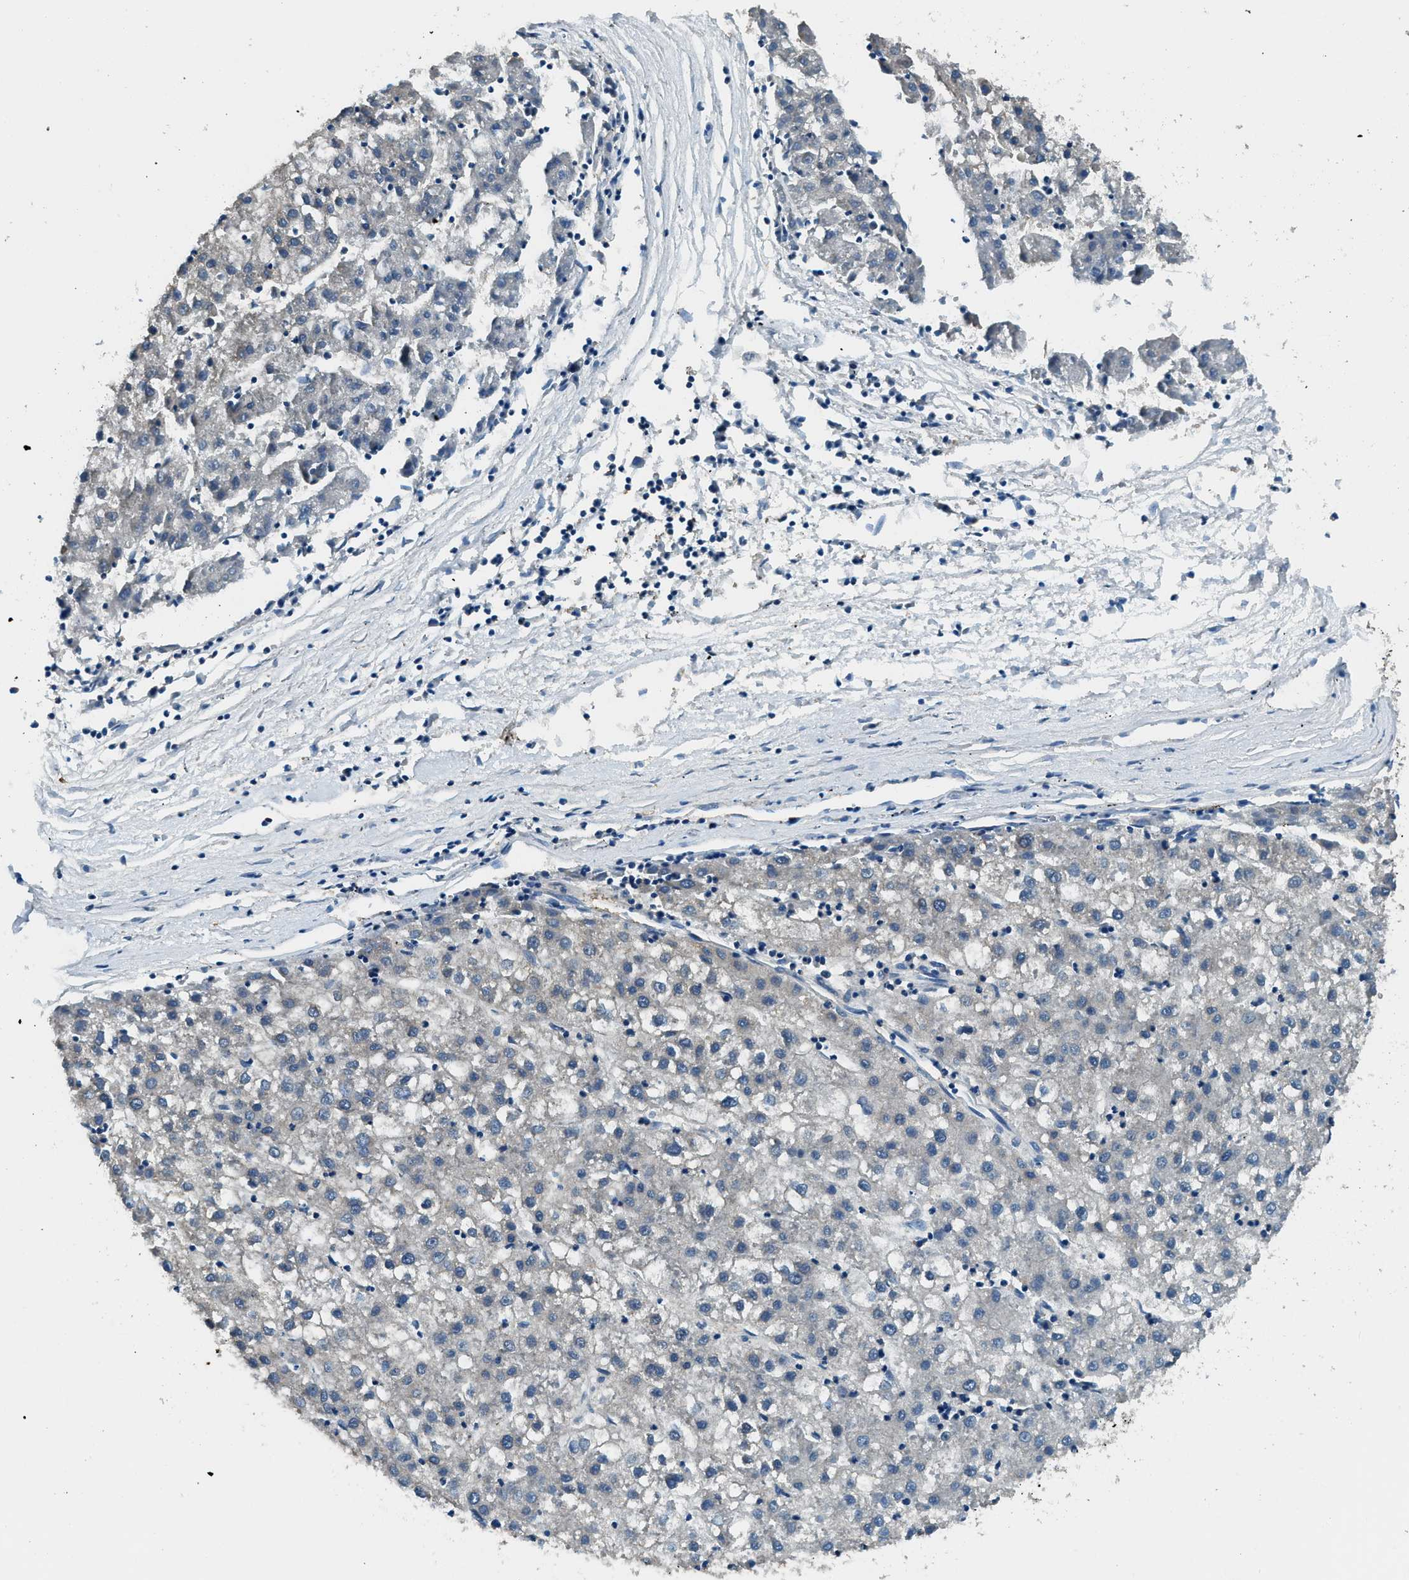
{"staining": {"intensity": "negative", "quantity": "none", "location": "none"}, "tissue": "liver cancer", "cell_type": "Tumor cells", "image_type": "cancer", "snomed": [{"axis": "morphology", "description": "Carcinoma, Hepatocellular, NOS"}, {"axis": "topography", "description": "Liver"}], "caption": "There is no significant expression in tumor cells of liver cancer.", "gene": "ARFGAP2", "patient": {"sex": "male", "age": 72}}